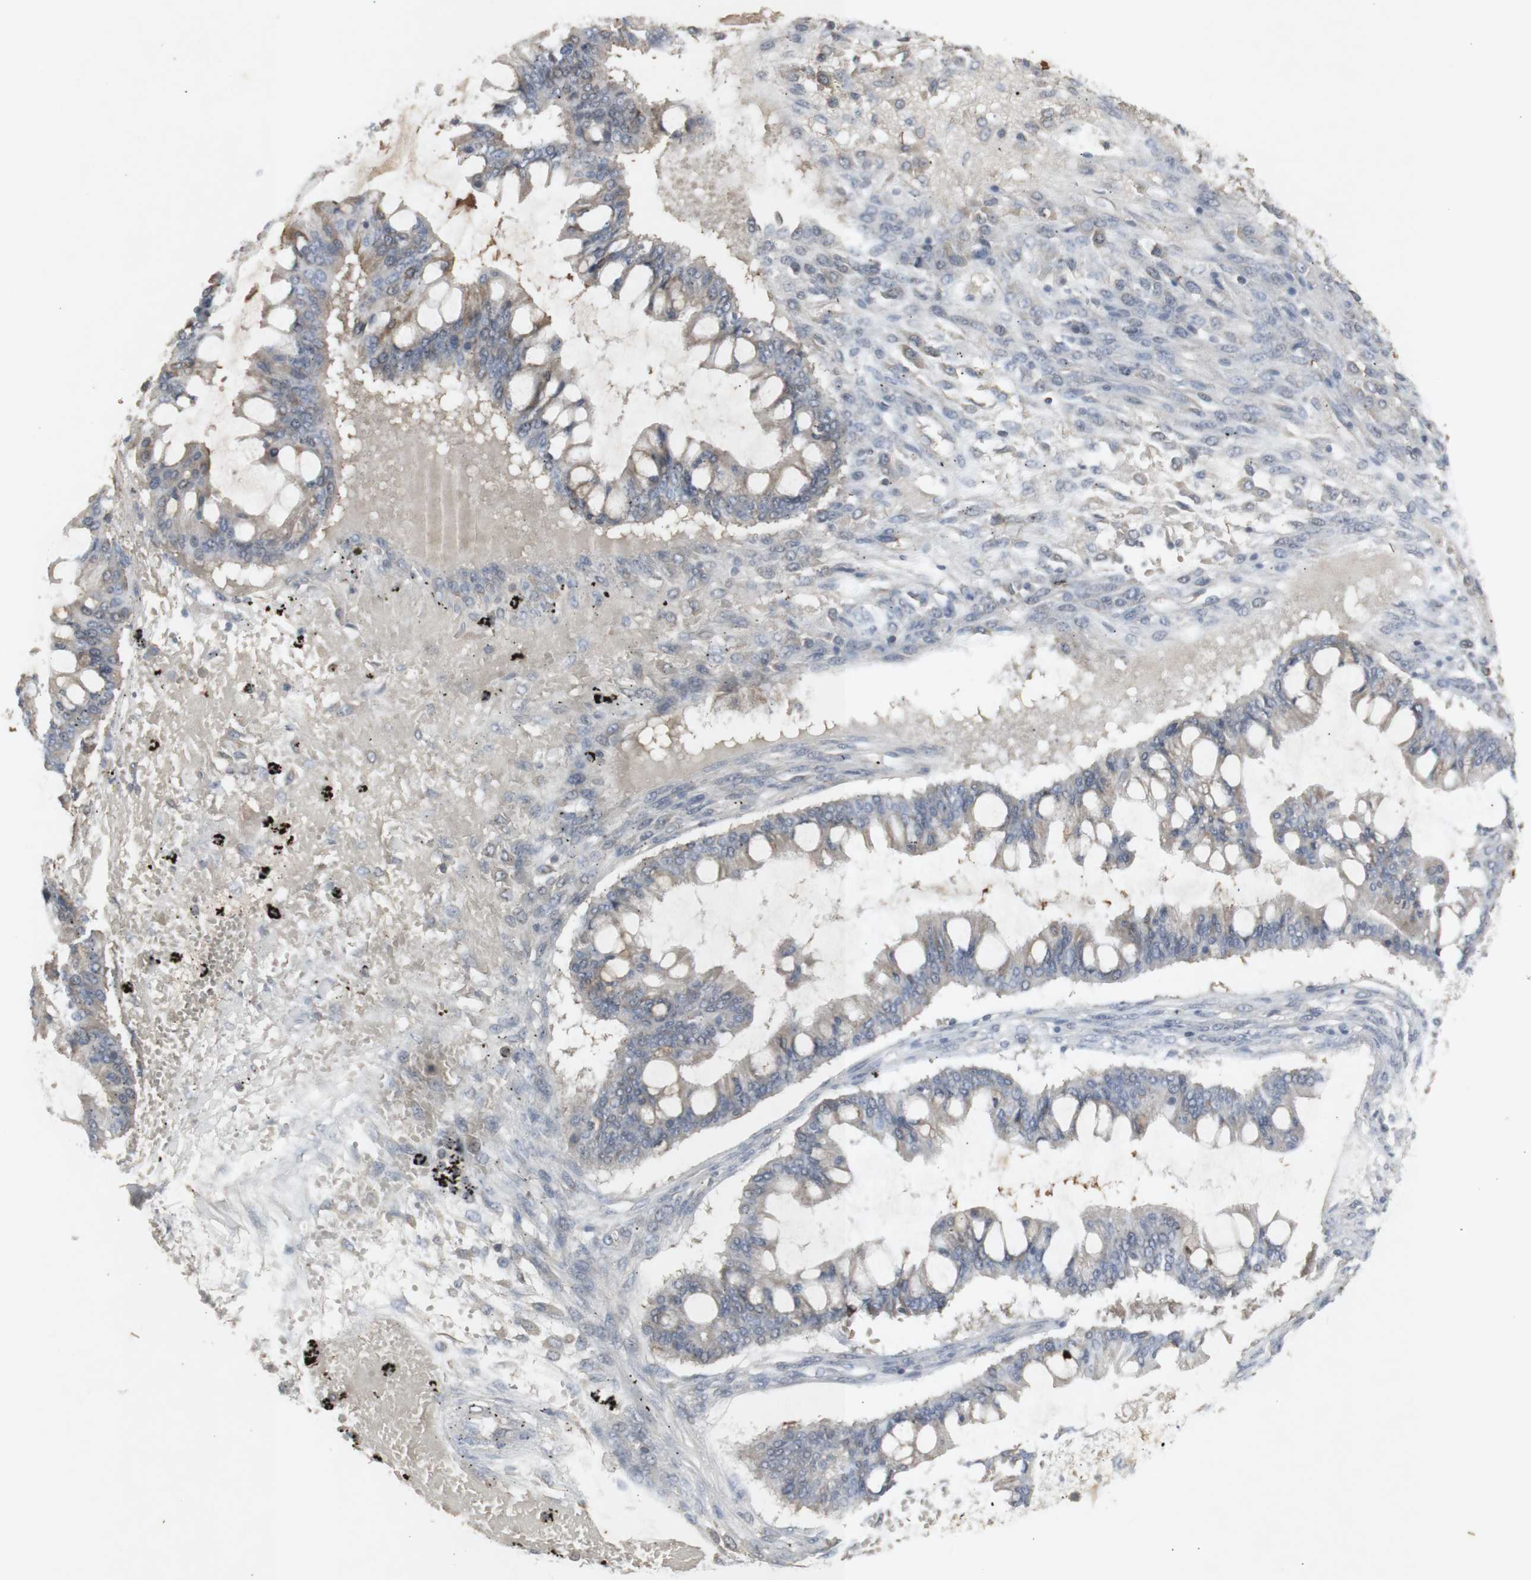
{"staining": {"intensity": "weak", "quantity": ">75%", "location": "cytoplasmic/membranous"}, "tissue": "ovarian cancer", "cell_type": "Tumor cells", "image_type": "cancer", "snomed": [{"axis": "morphology", "description": "Cystadenocarcinoma, mucinous, NOS"}, {"axis": "topography", "description": "Ovary"}], "caption": "Brown immunohistochemical staining in human mucinous cystadenocarcinoma (ovarian) displays weak cytoplasmic/membranous expression in approximately >75% of tumor cells. The protein of interest is shown in brown color, while the nuclei are stained blue.", "gene": "INS", "patient": {"sex": "female", "age": 73}}